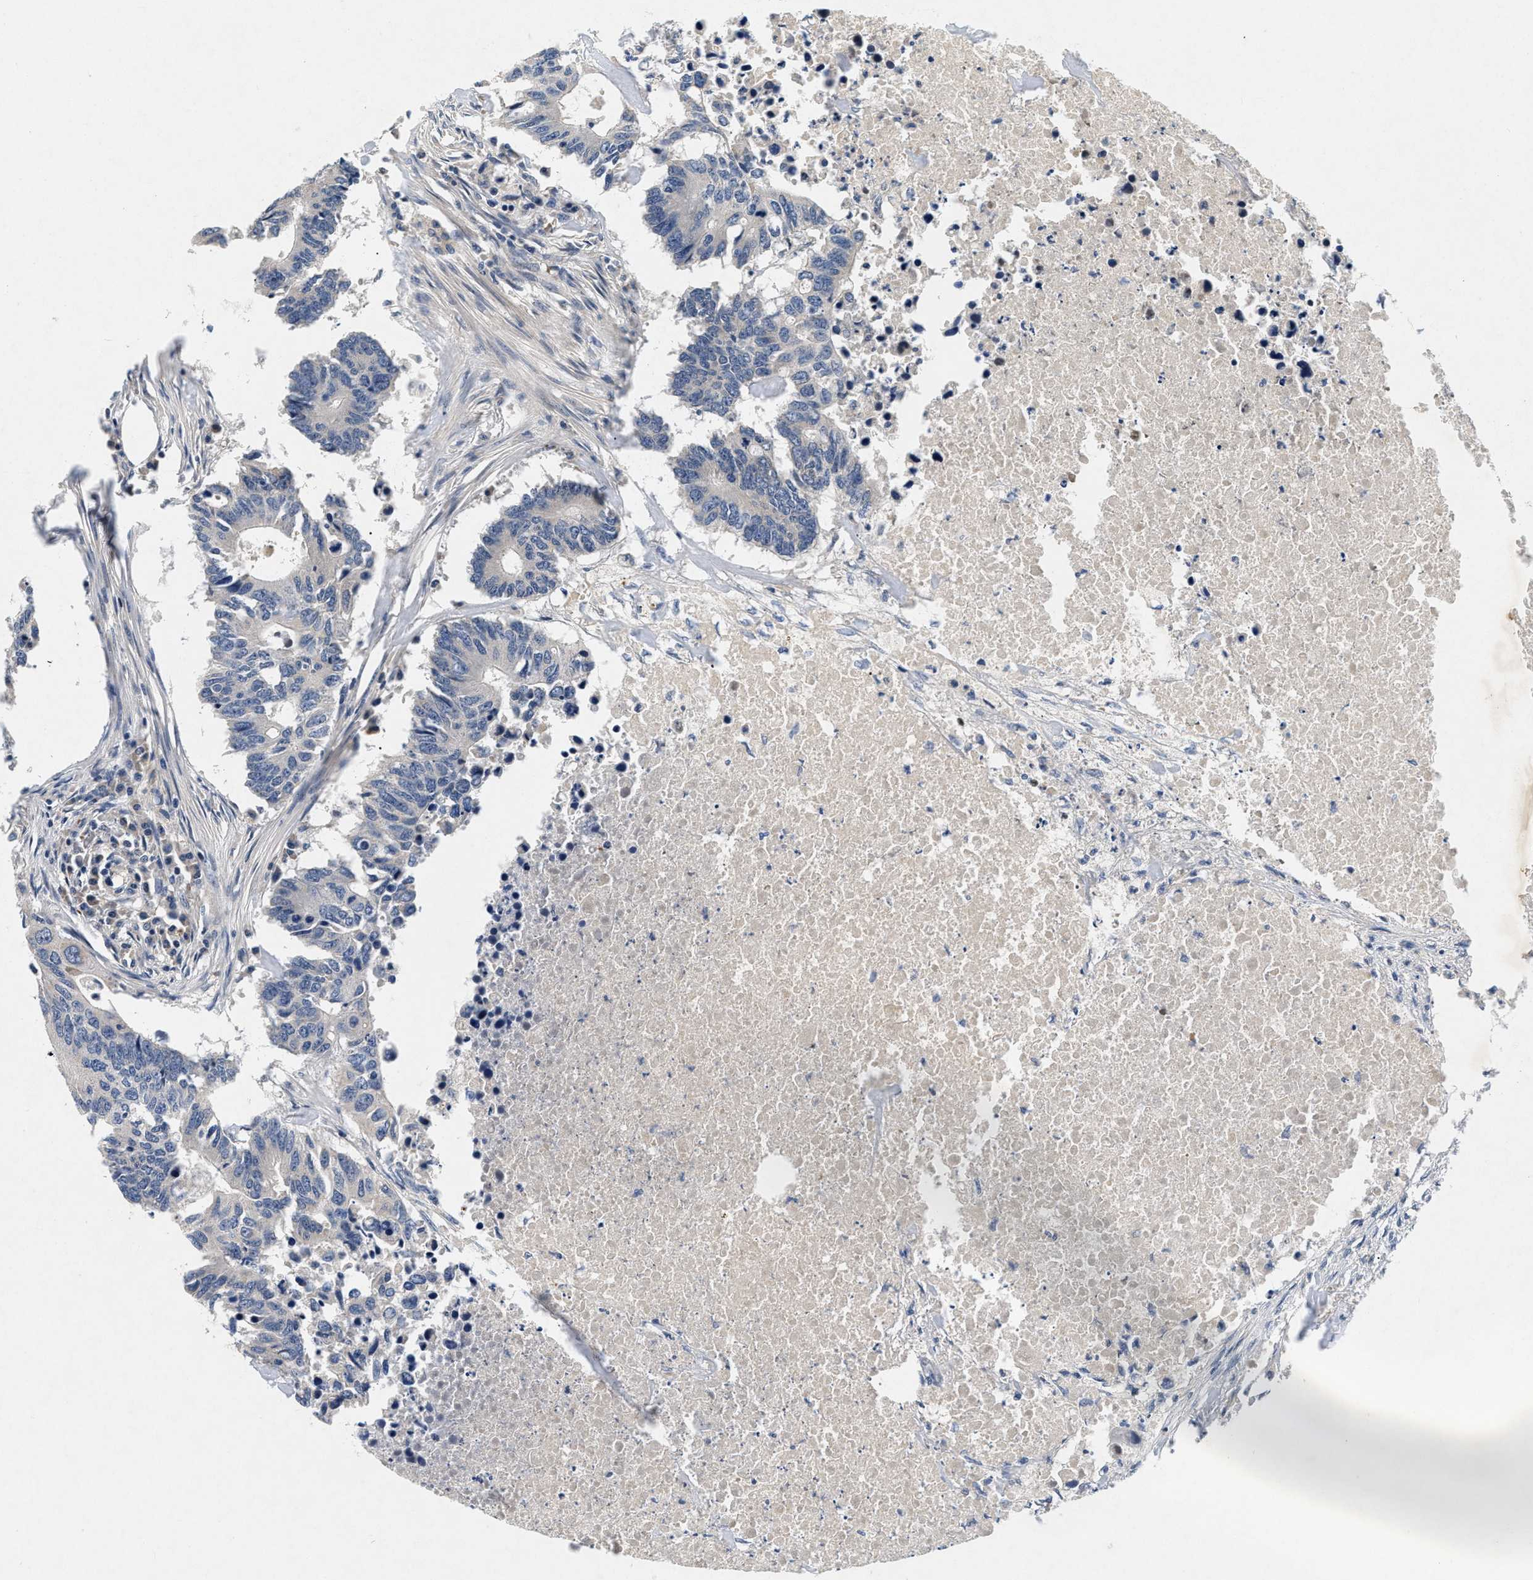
{"staining": {"intensity": "negative", "quantity": "none", "location": "none"}, "tissue": "colorectal cancer", "cell_type": "Tumor cells", "image_type": "cancer", "snomed": [{"axis": "morphology", "description": "Adenocarcinoma, NOS"}, {"axis": "topography", "description": "Colon"}], "caption": "Tumor cells show no significant staining in colorectal cancer (adenocarcinoma). The staining was performed using DAB to visualize the protein expression in brown, while the nuclei were stained in blue with hematoxylin (Magnification: 20x).", "gene": "PDP1", "patient": {"sex": "male", "age": 71}}